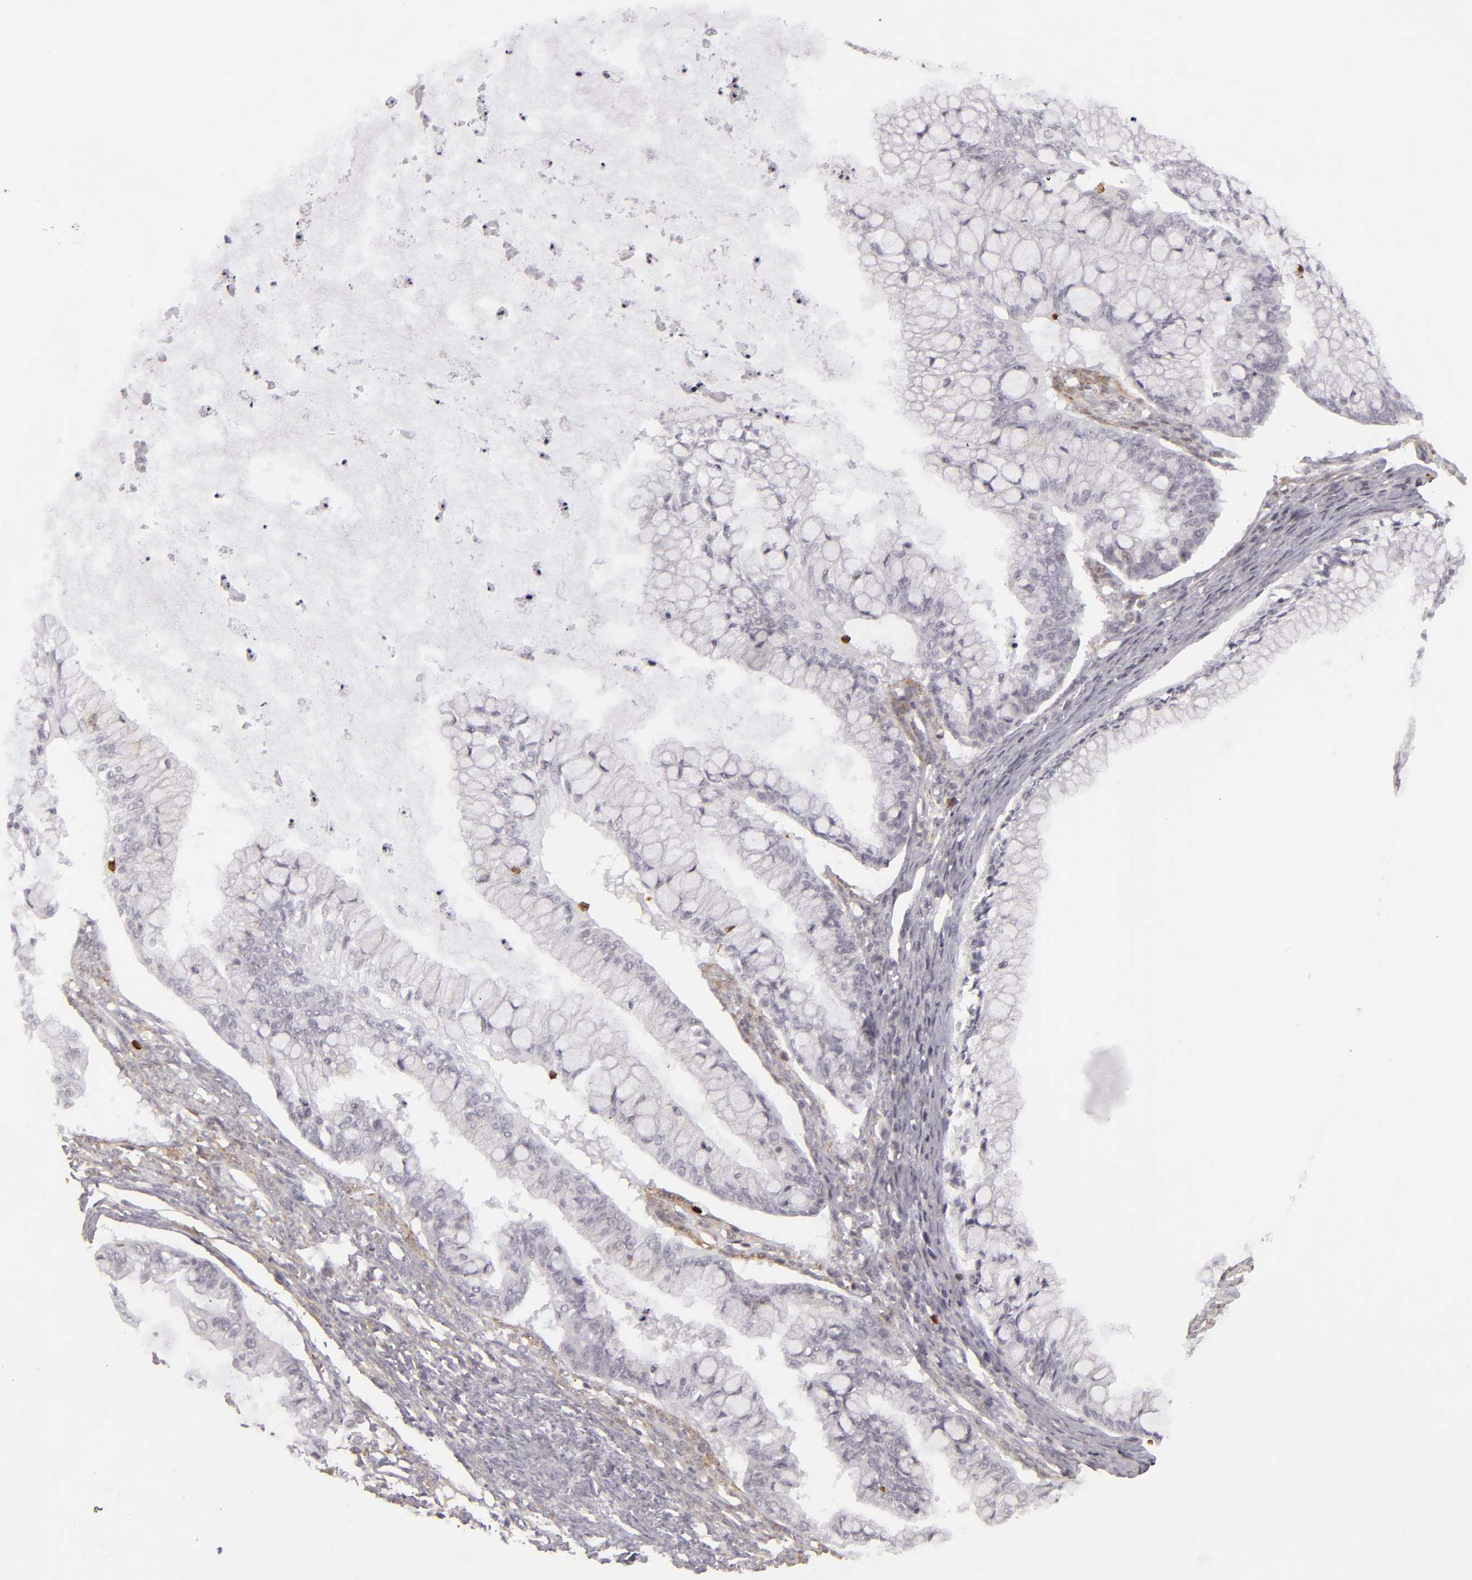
{"staining": {"intensity": "negative", "quantity": "none", "location": "none"}, "tissue": "ovarian cancer", "cell_type": "Tumor cells", "image_type": "cancer", "snomed": [{"axis": "morphology", "description": "Cystadenocarcinoma, mucinous, NOS"}, {"axis": "topography", "description": "Ovary"}], "caption": "The photomicrograph exhibits no staining of tumor cells in ovarian cancer (mucinous cystadenocarcinoma).", "gene": "APOBEC3G", "patient": {"sex": "female", "age": 57}}